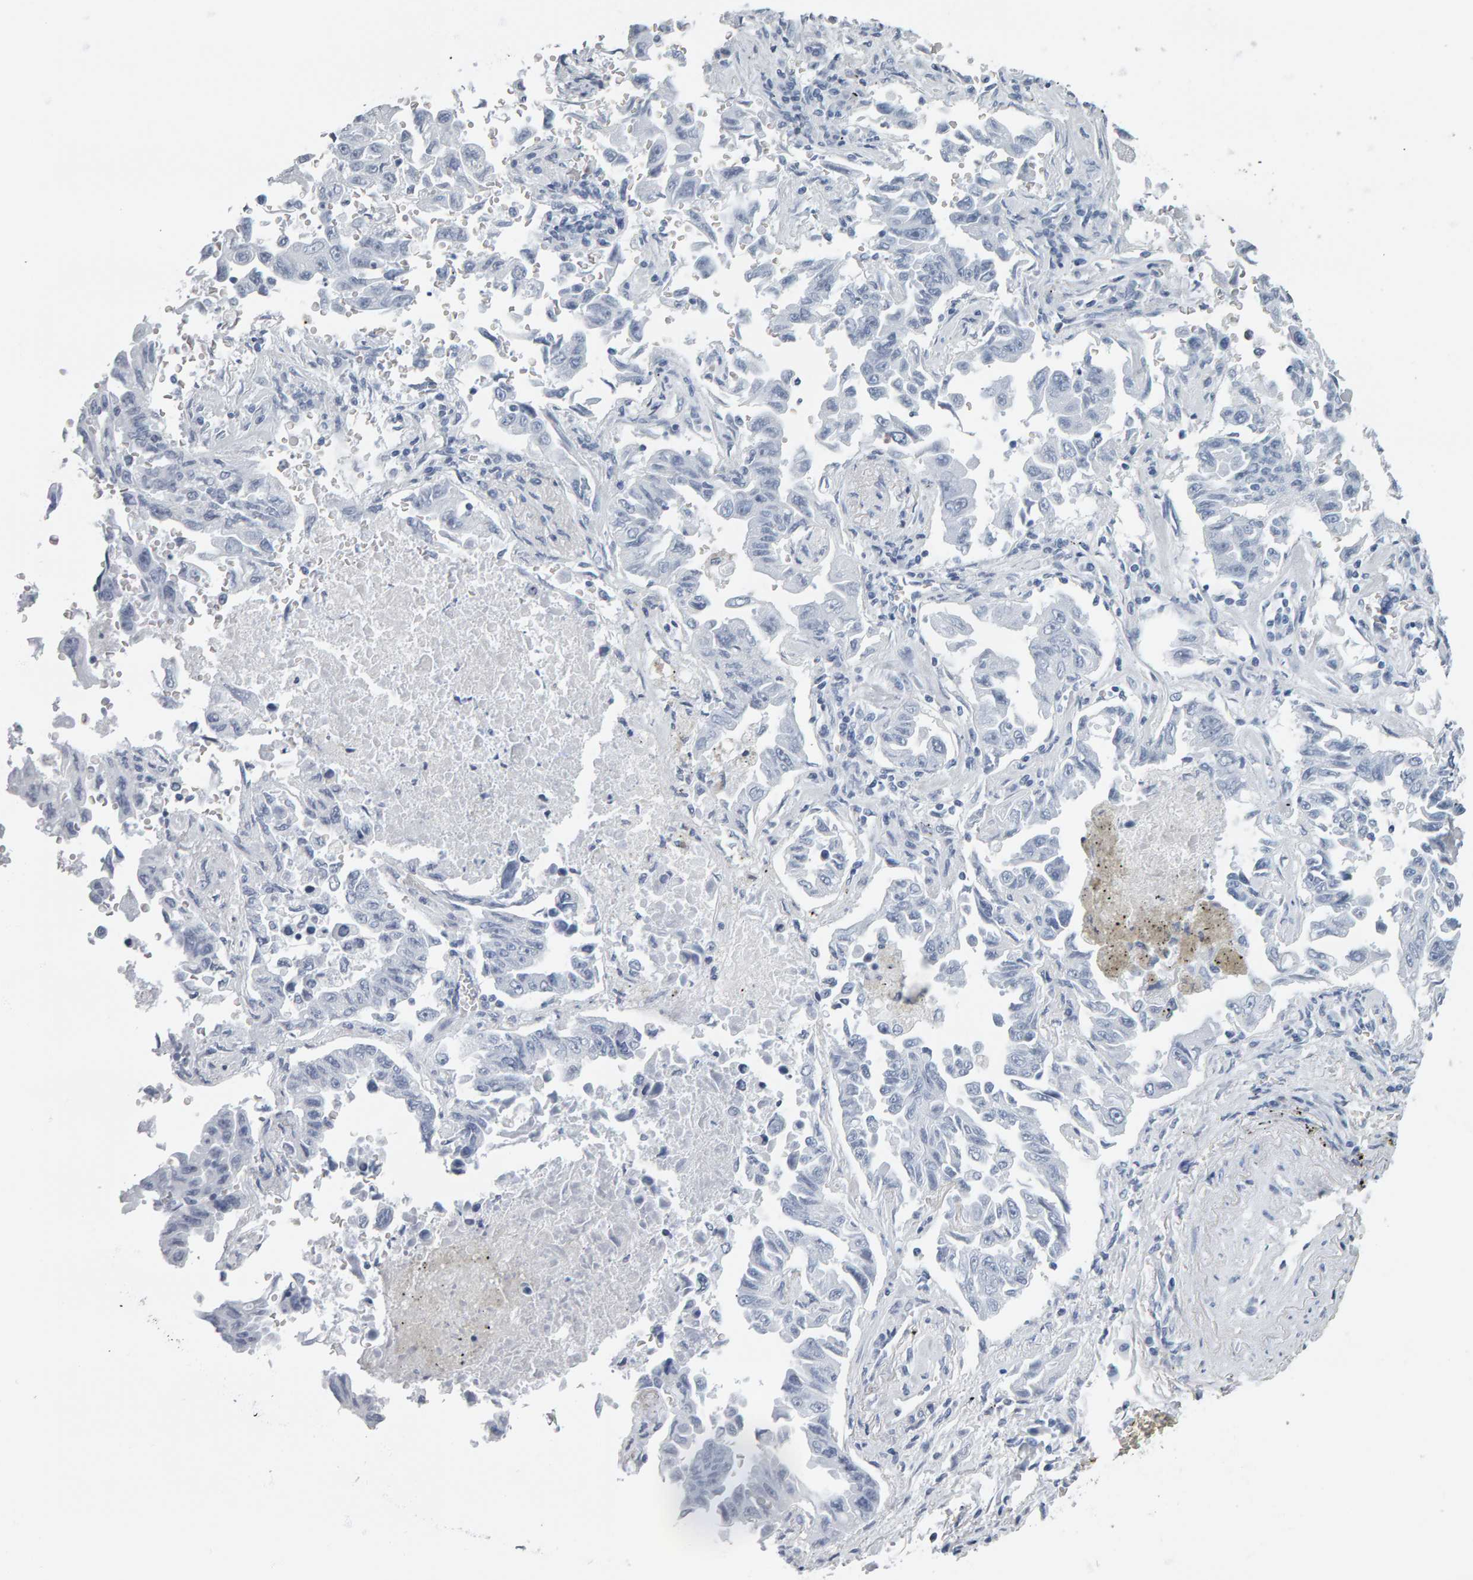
{"staining": {"intensity": "negative", "quantity": "none", "location": "none"}, "tissue": "lung cancer", "cell_type": "Tumor cells", "image_type": "cancer", "snomed": [{"axis": "morphology", "description": "Adenocarcinoma, NOS"}, {"axis": "topography", "description": "Lung"}], "caption": "Protein analysis of lung adenocarcinoma displays no significant staining in tumor cells.", "gene": "SPACA3", "patient": {"sex": "female", "age": 51}}